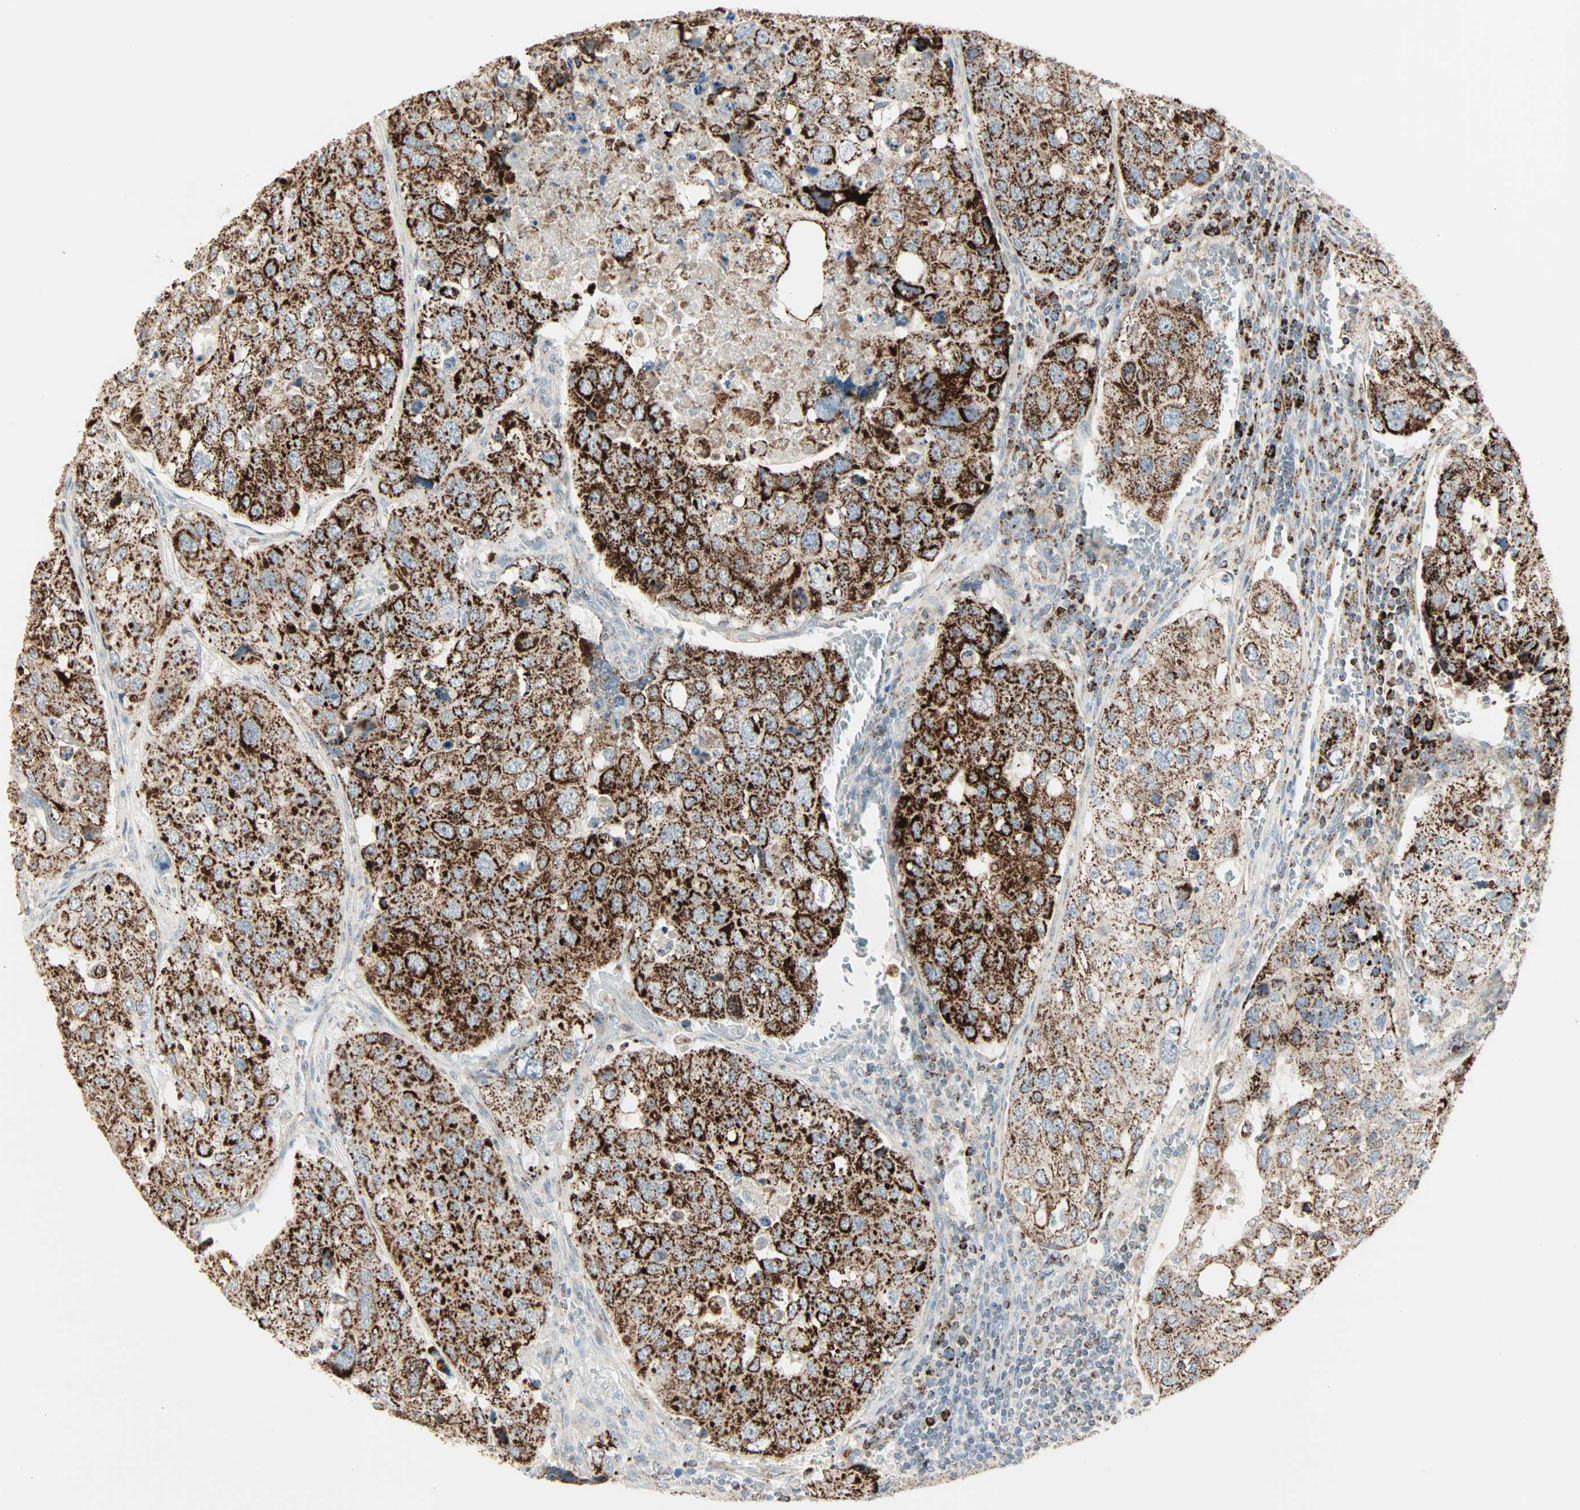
{"staining": {"intensity": "strong", "quantity": ">75%", "location": "cytoplasmic/membranous"}, "tissue": "urothelial cancer", "cell_type": "Tumor cells", "image_type": "cancer", "snomed": [{"axis": "morphology", "description": "Urothelial carcinoma, High grade"}, {"axis": "topography", "description": "Lymph node"}, {"axis": "topography", "description": "Urinary bladder"}], "caption": "Tumor cells reveal high levels of strong cytoplasmic/membranous staining in about >75% of cells in human urothelial cancer.", "gene": "IDH2", "patient": {"sex": "male", "age": 51}}